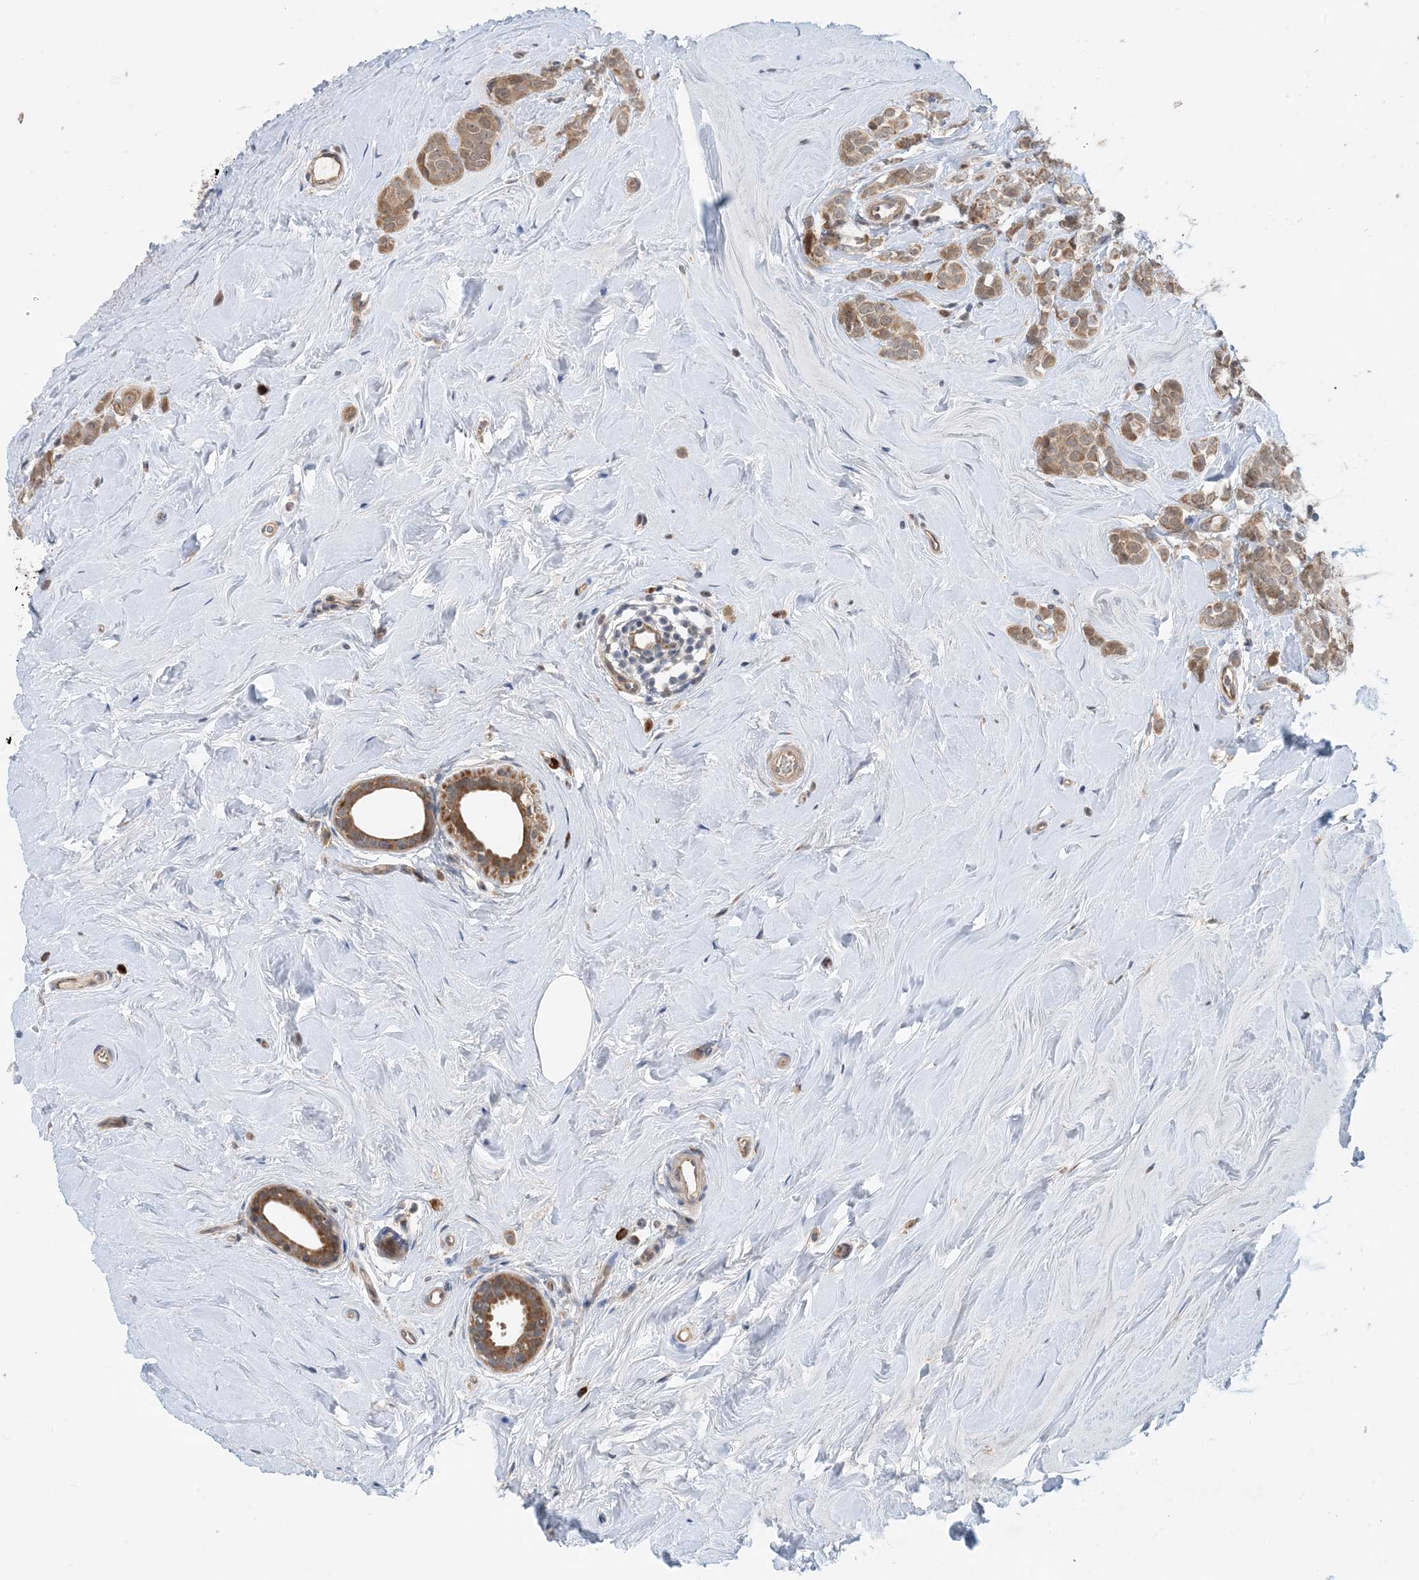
{"staining": {"intensity": "moderate", "quantity": ">75%", "location": "cytoplasmic/membranous"}, "tissue": "breast cancer", "cell_type": "Tumor cells", "image_type": "cancer", "snomed": [{"axis": "morphology", "description": "Lobular carcinoma"}, {"axis": "topography", "description": "Breast"}], "caption": "Immunohistochemical staining of human breast cancer demonstrates medium levels of moderate cytoplasmic/membranous protein staining in about >75% of tumor cells.", "gene": "PHOSPHO2", "patient": {"sex": "female", "age": 47}}